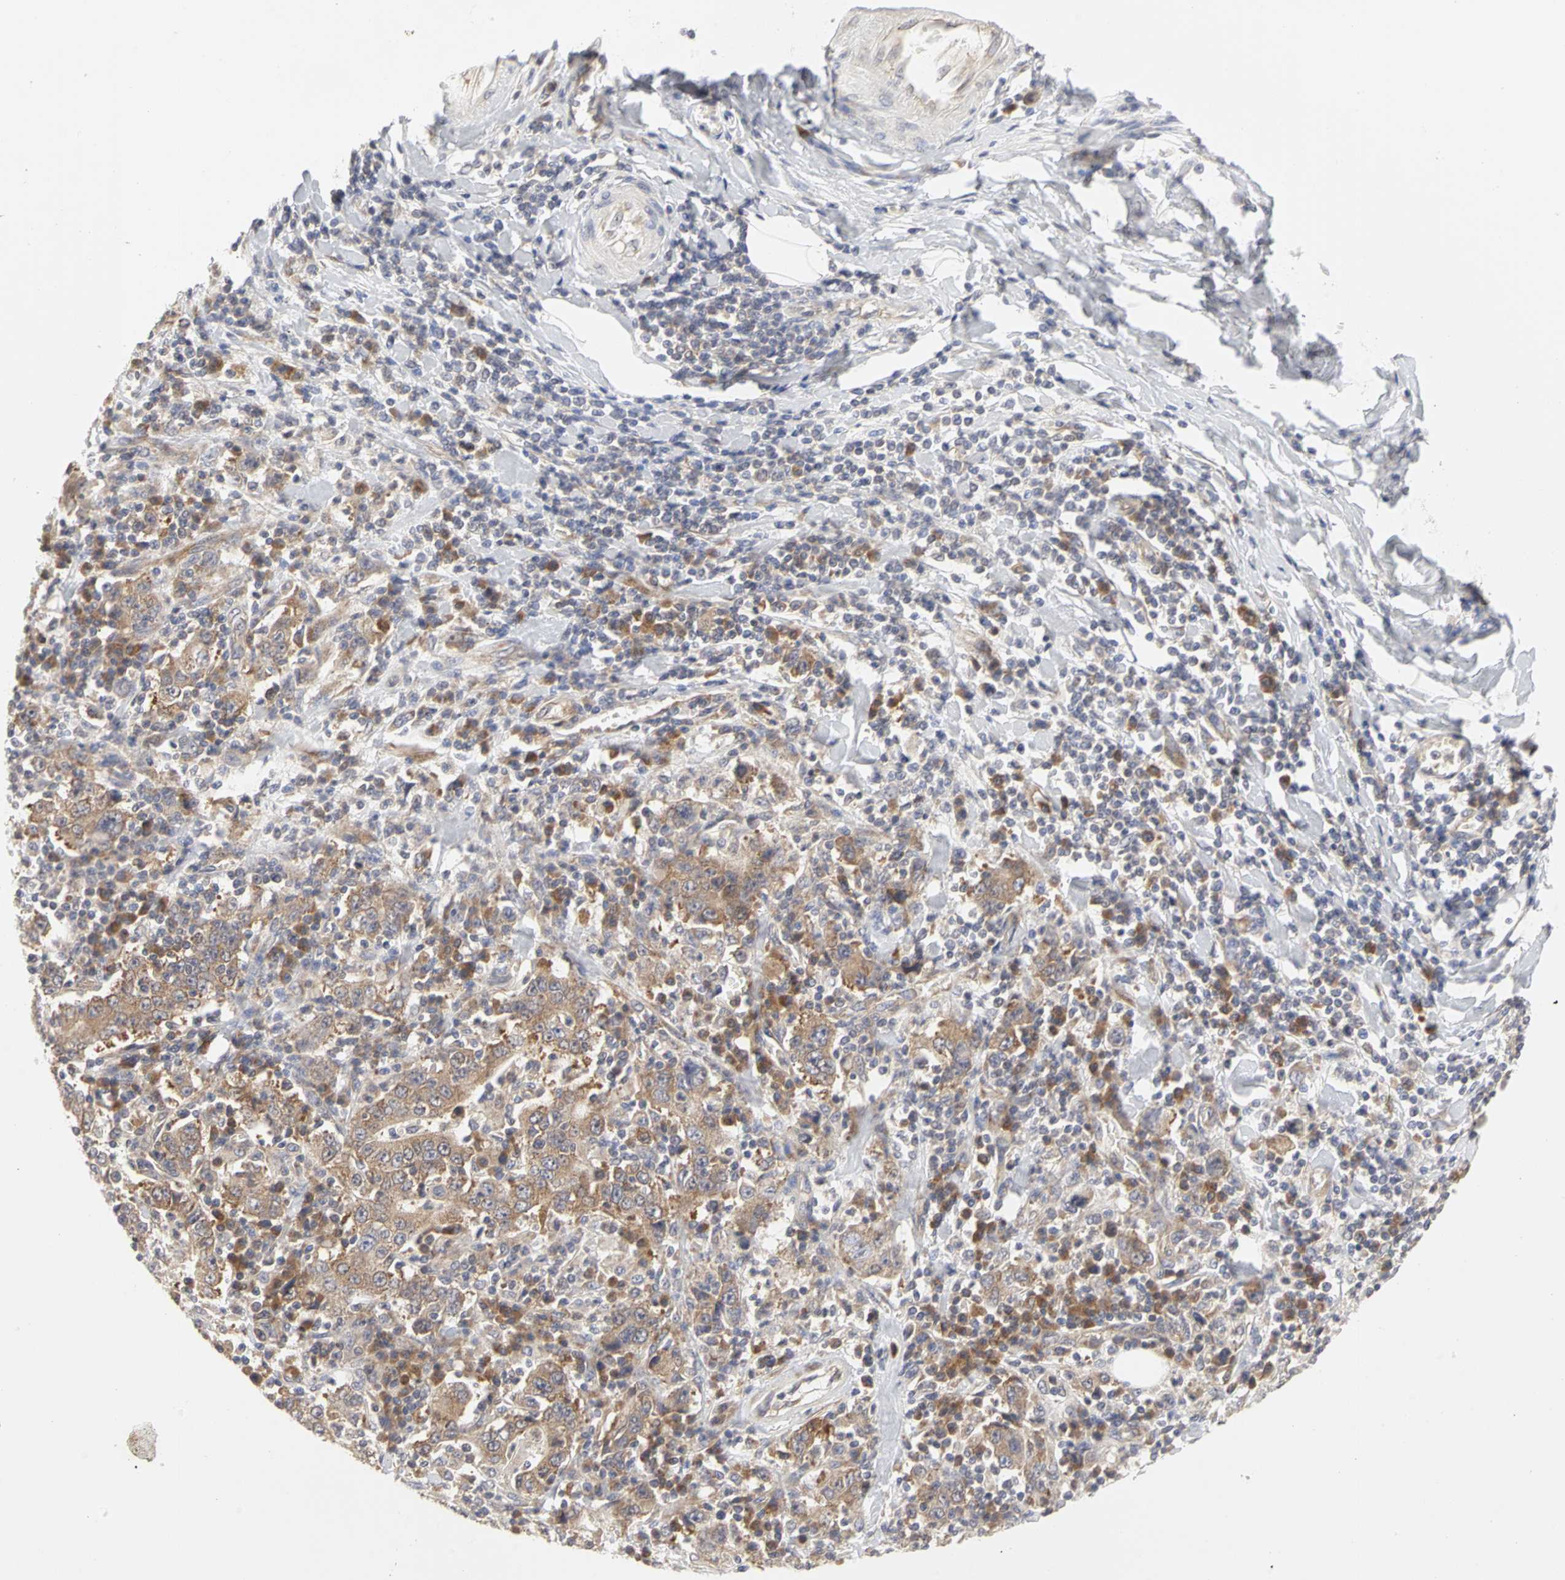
{"staining": {"intensity": "moderate", "quantity": ">75%", "location": "cytoplasmic/membranous"}, "tissue": "stomach cancer", "cell_type": "Tumor cells", "image_type": "cancer", "snomed": [{"axis": "morphology", "description": "Normal tissue, NOS"}, {"axis": "morphology", "description": "Adenocarcinoma, NOS"}, {"axis": "topography", "description": "Stomach, upper"}, {"axis": "topography", "description": "Stomach"}], "caption": "Stomach cancer tissue exhibits moderate cytoplasmic/membranous staining in approximately >75% of tumor cells, visualized by immunohistochemistry.", "gene": "IRAK1", "patient": {"sex": "male", "age": 59}}